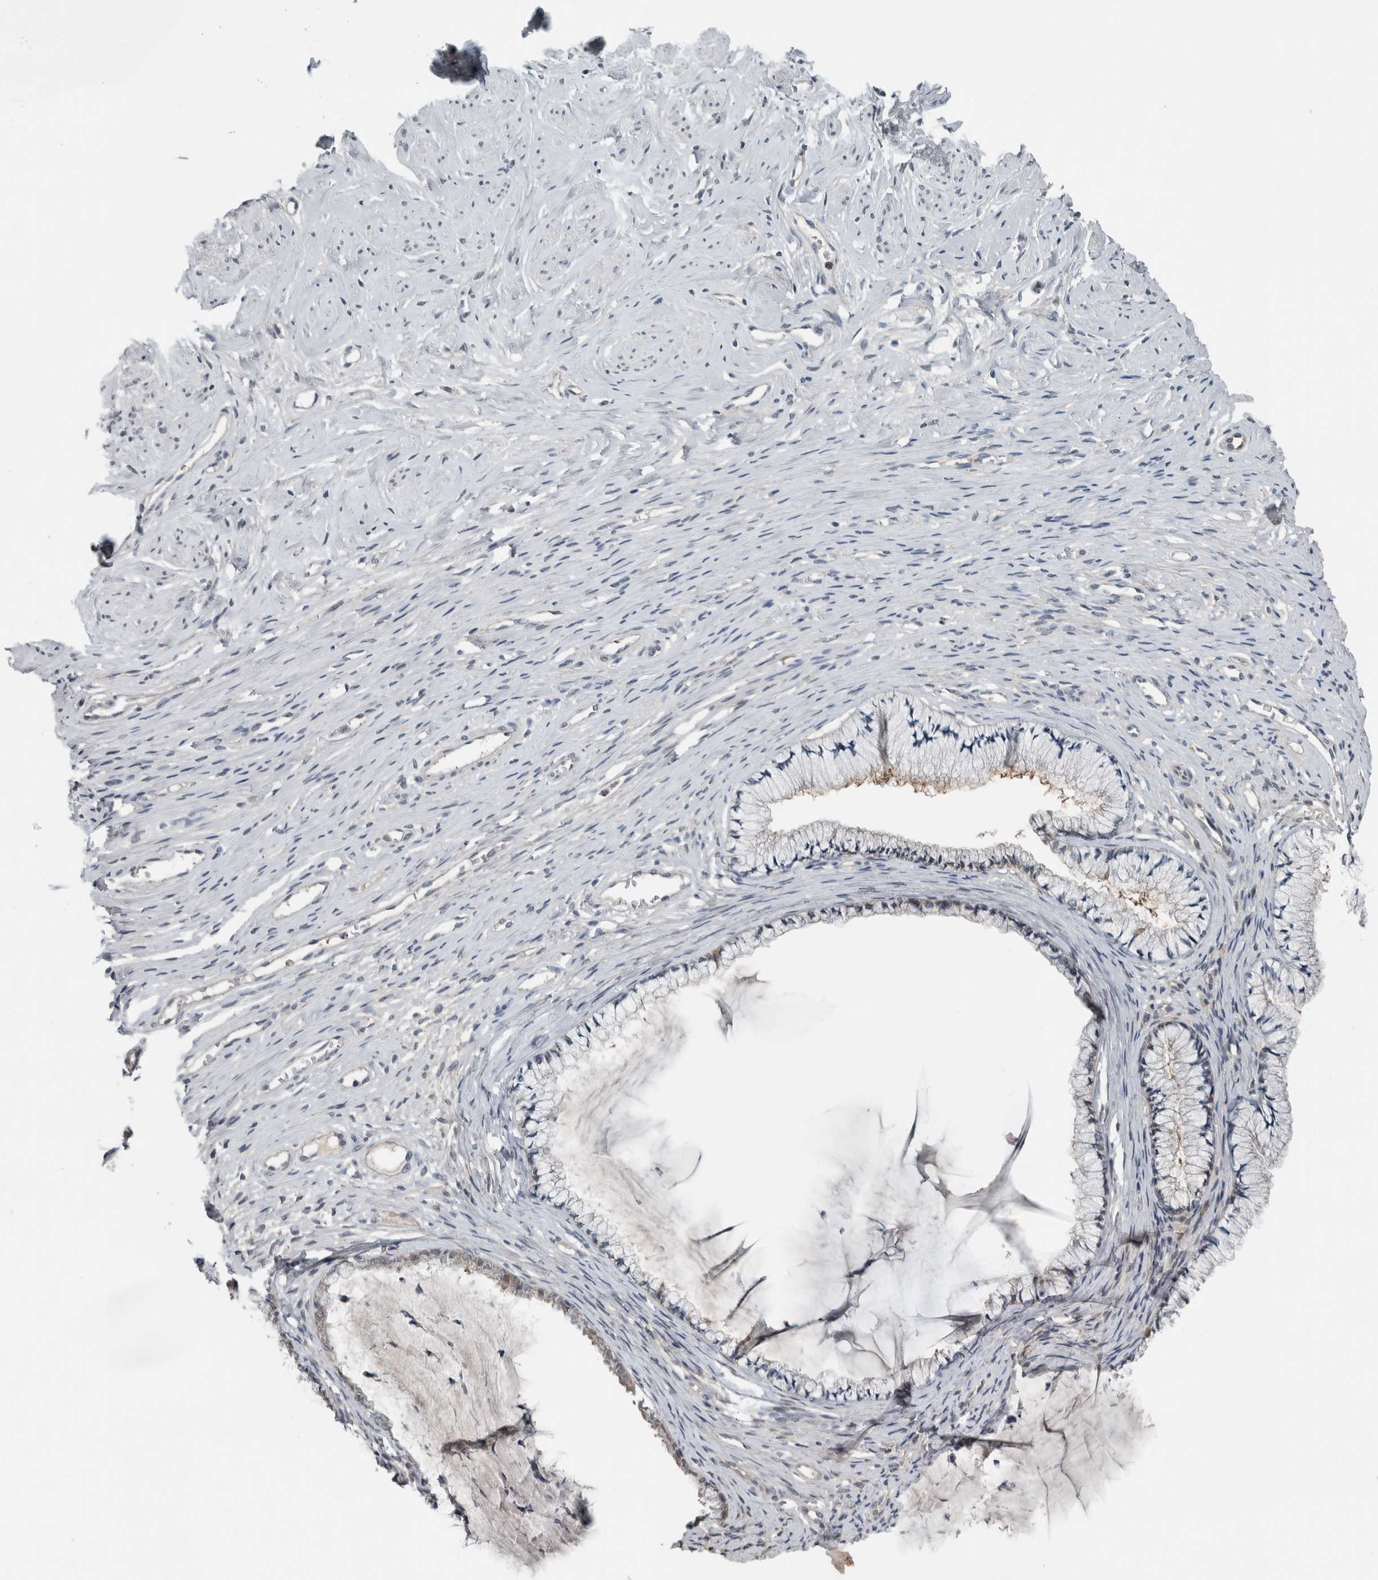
{"staining": {"intensity": "weak", "quantity": "<25%", "location": "cytoplasmic/membranous"}, "tissue": "cervix", "cell_type": "Glandular cells", "image_type": "normal", "snomed": [{"axis": "morphology", "description": "Normal tissue, NOS"}, {"axis": "topography", "description": "Cervix"}], "caption": "The photomicrograph shows no significant staining in glandular cells of cervix.", "gene": "ALAD", "patient": {"sex": "female", "age": 77}}